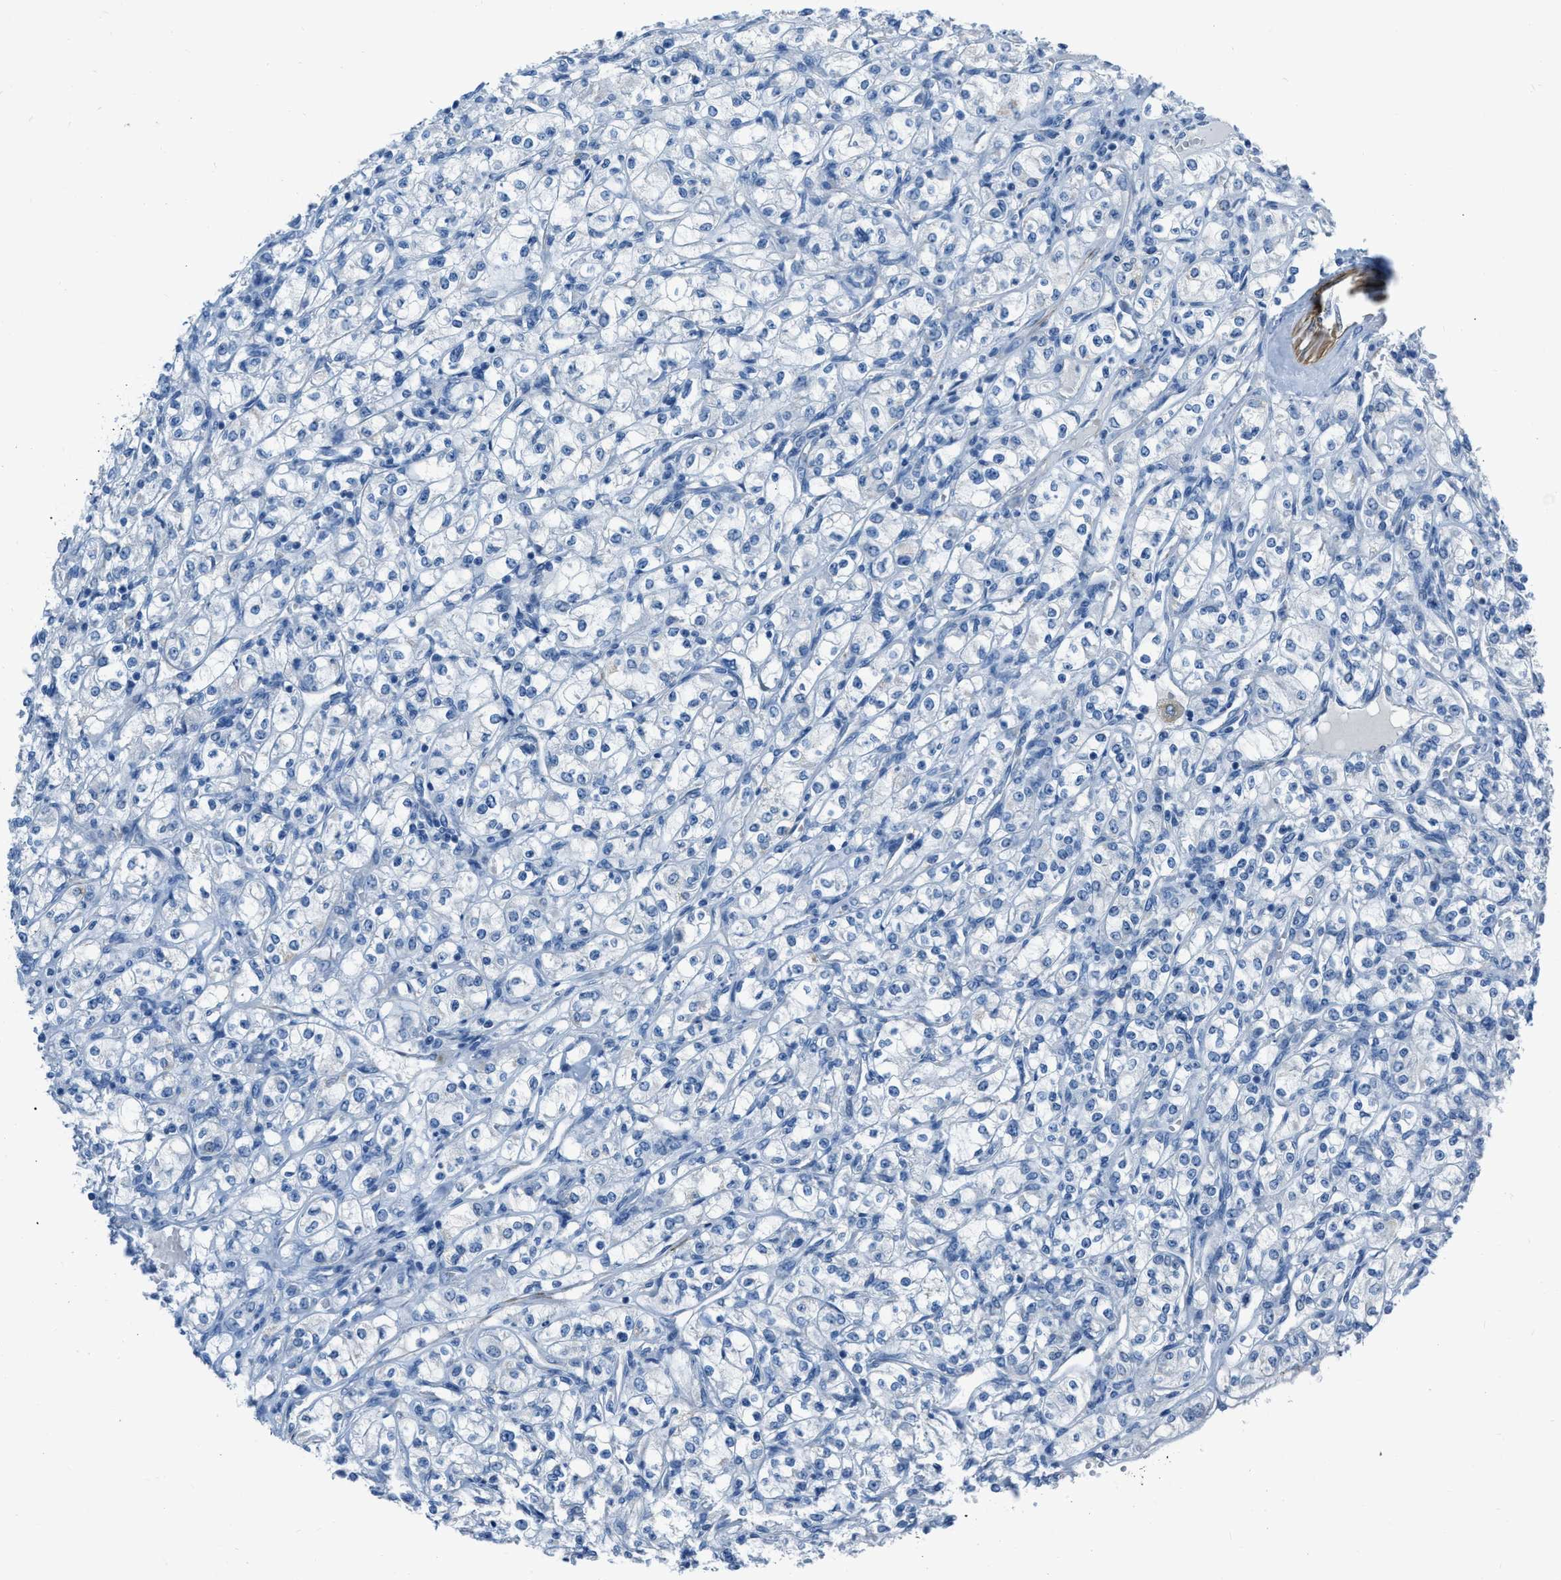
{"staining": {"intensity": "negative", "quantity": "none", "location": "none"}, "tissue": "renal cancer", "cell_type": "Tumor cells", "image_type": "cancer", "snomed": [{"axis": "morphology", "description": "Adenocarcinoma, NOS"}, {"axis": "topography", "description": "Kidney"}], "caption": "Tumor cells are negative for protein expression in human renal cancer.", "gene": "SPATC1L", "patient": {"sex": "male", "age": 77}}